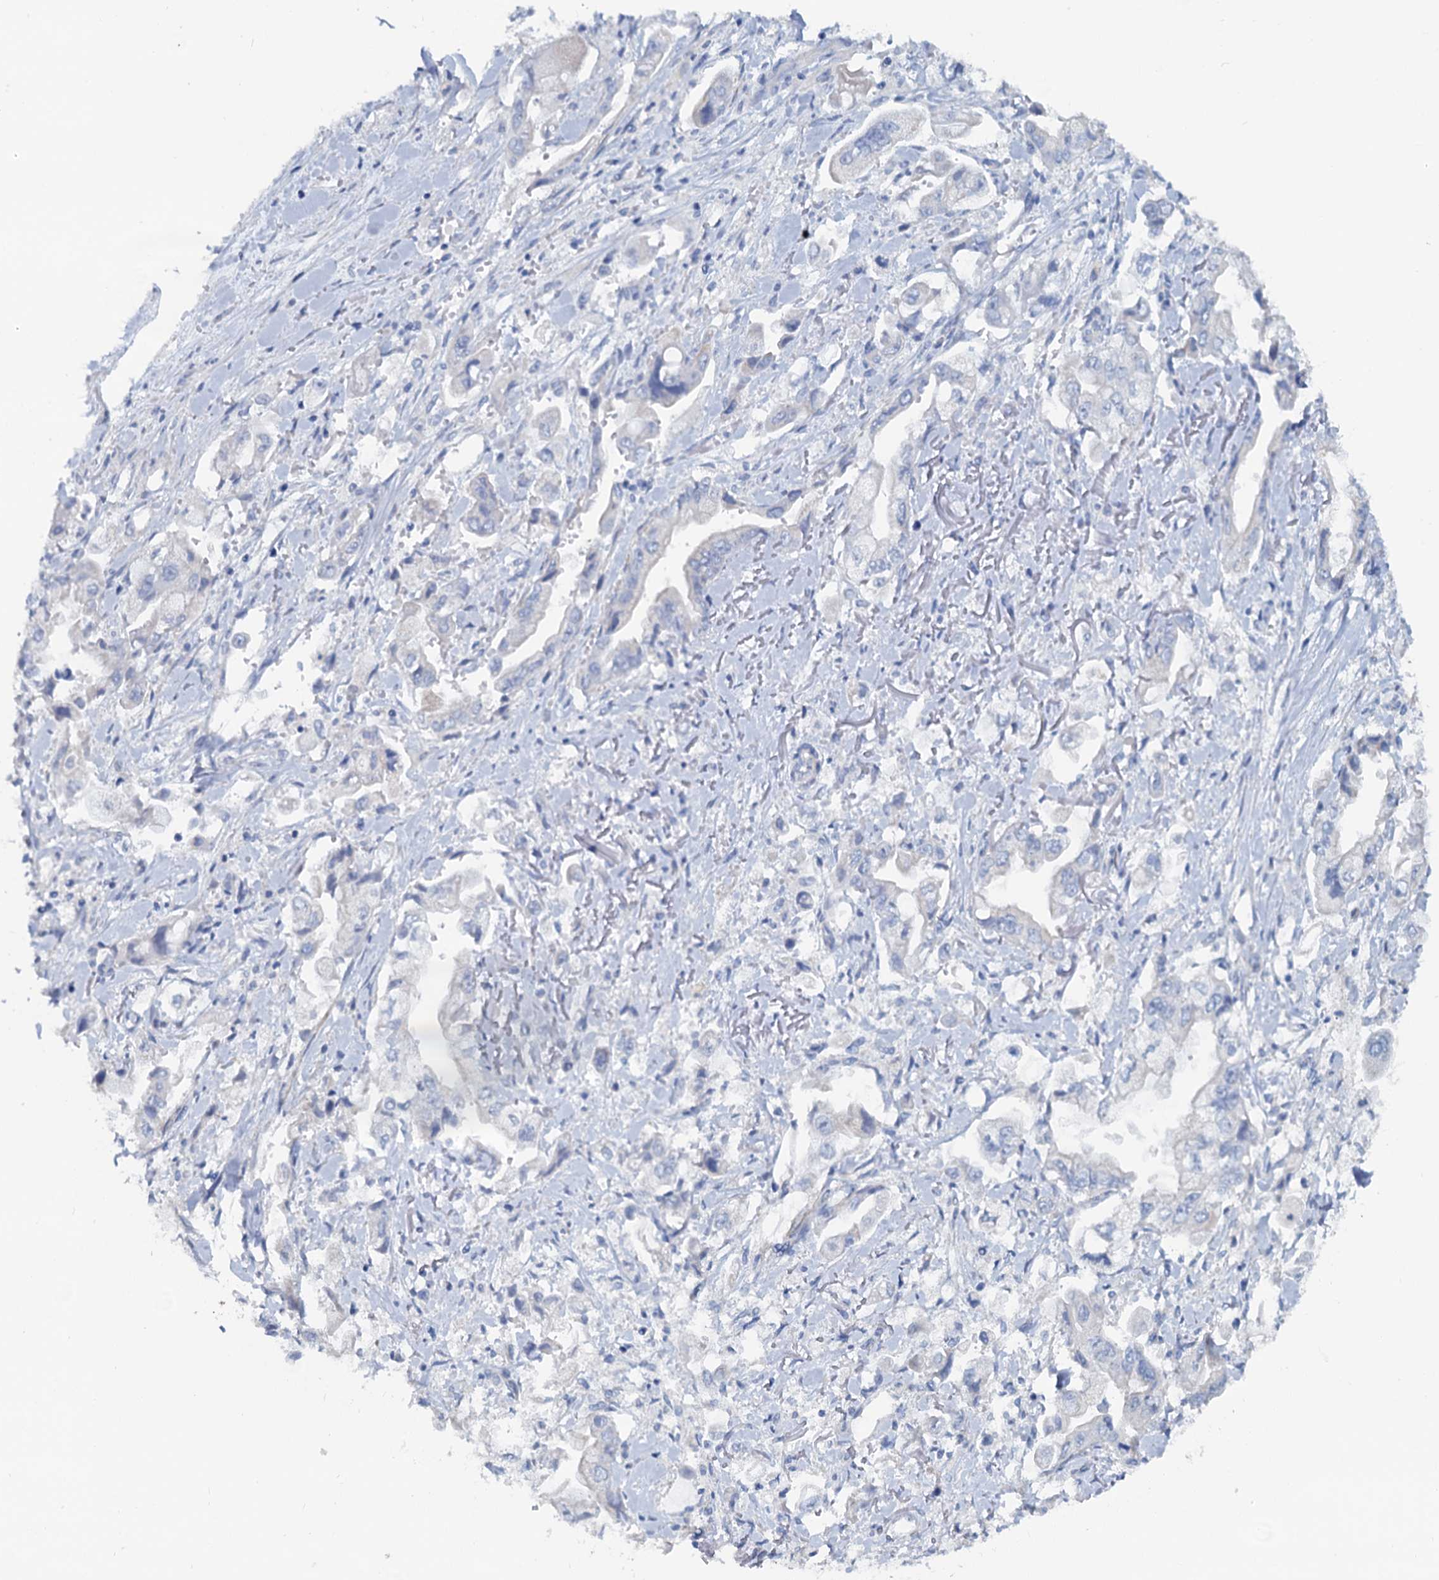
{"staining": {"intensity": "negative", "quantity": "none", "location": "none"}, "tissue": "stomach cancer", "cell_type": "Tumor cells", "image_type": "cancer", "snomed": [{"axis": "morphology", "description": "Adenocarcinoma, NOS"}, {"axis": "topography", "description": "Stomach"}], "caption": "This is an immunohistochemistry (IHC) histopathology image of stomach cancer. There is no positivity in tumor cells.", "gene": "SLC1A3", "patient": {"sex": "male", "age": 62}}